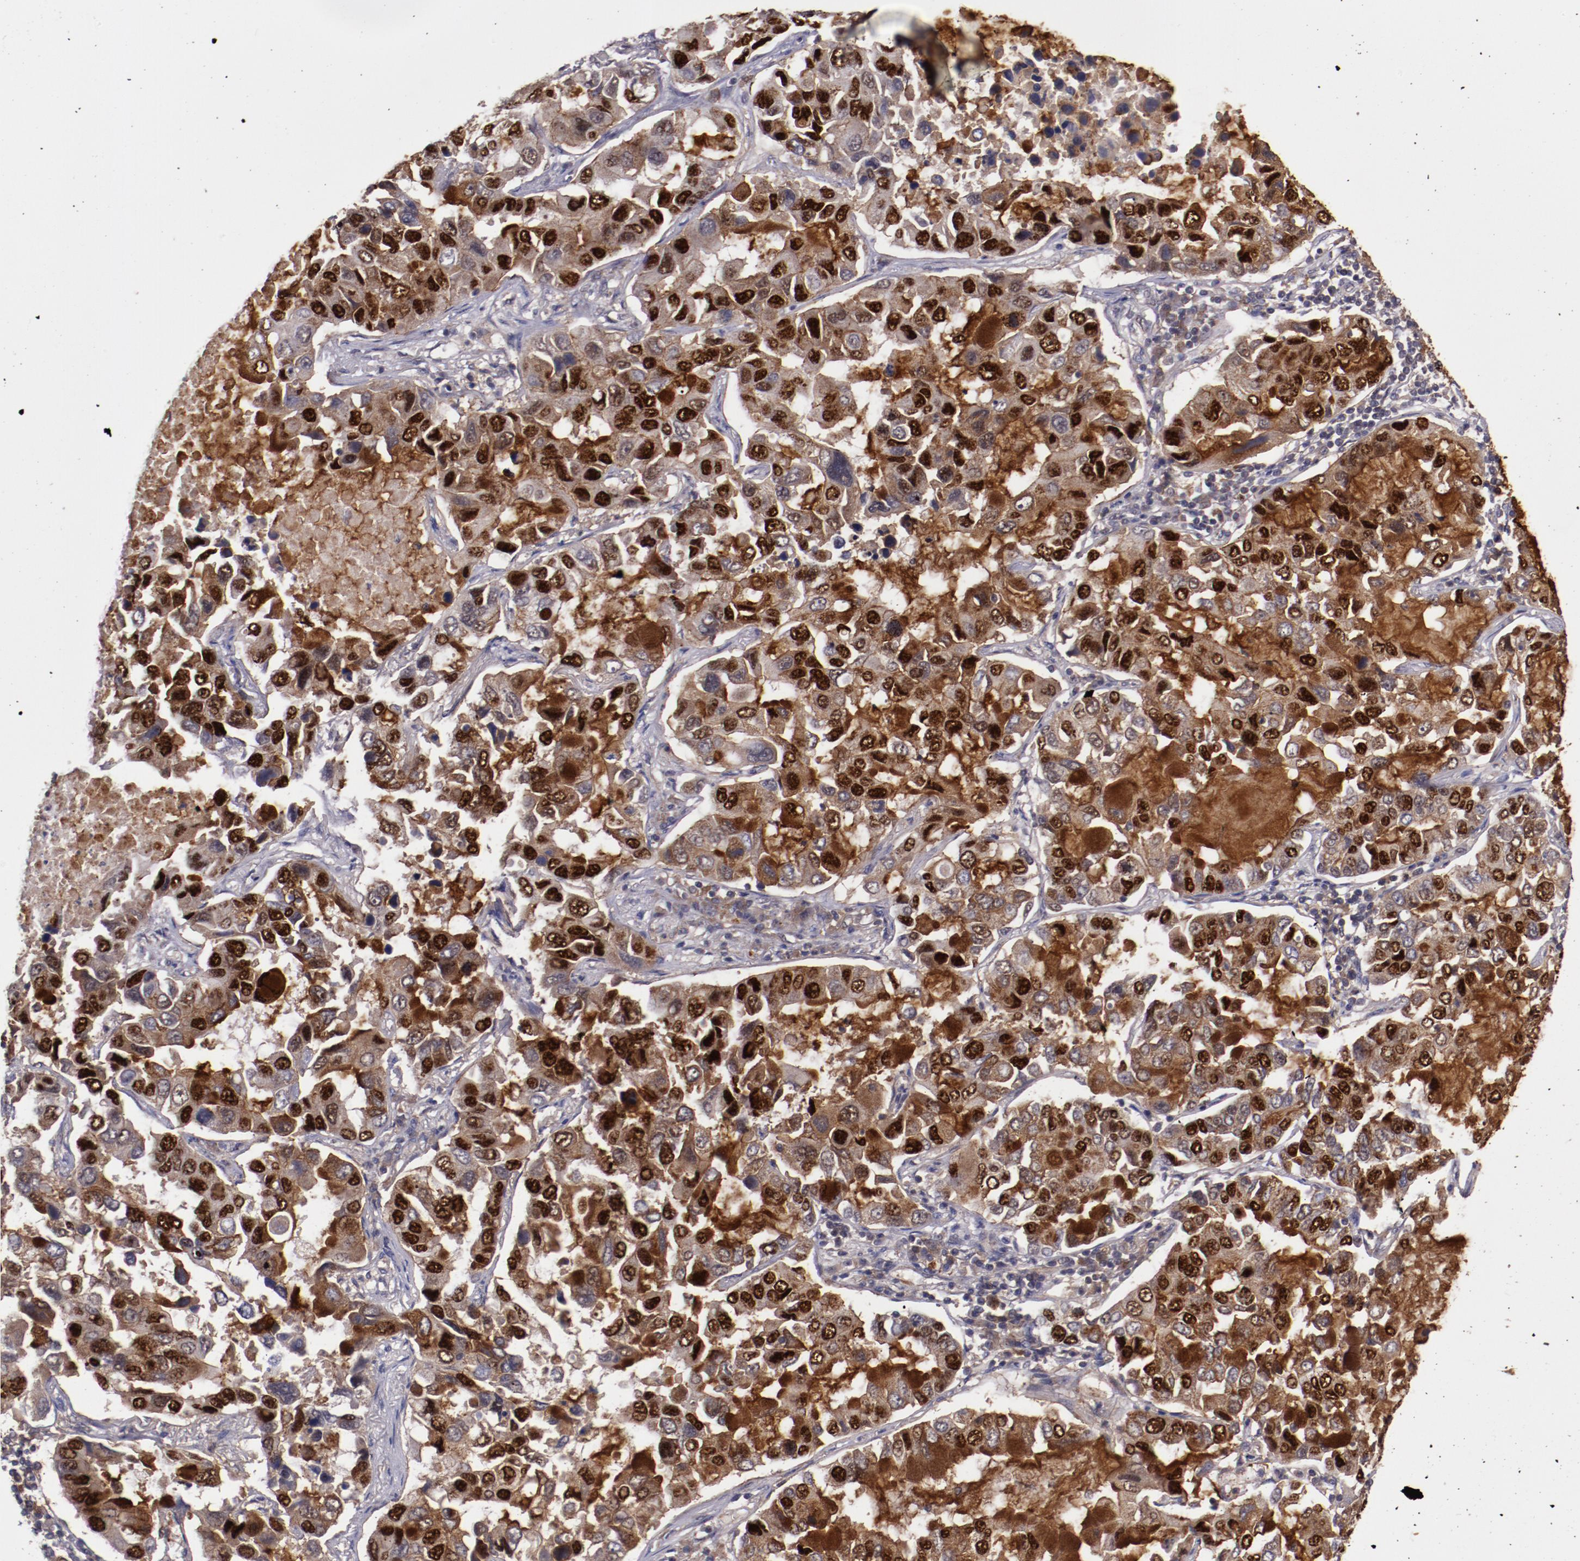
{"staining": {"intensity": "strong", "quantity": ">75%", "location": "cytoplasmic/membranous,nuclear"}, "tissue": "lung cancer", "cell_type": "Tumor cells", "image_type": "cancer", "snomed": [{"axis": "morphology", "description": "Adenocarcinoma, NOS"}, {"axis": "topography", "description": "Lung"}], "caption": "Strong cytoplasmic/membranous and nuclear protein positivity is appreciated in about >75% of tumor cells in lung adenocarcinoma.", "gene": "FTSJ1", "patient": {"sex": "male", "age": 64}}